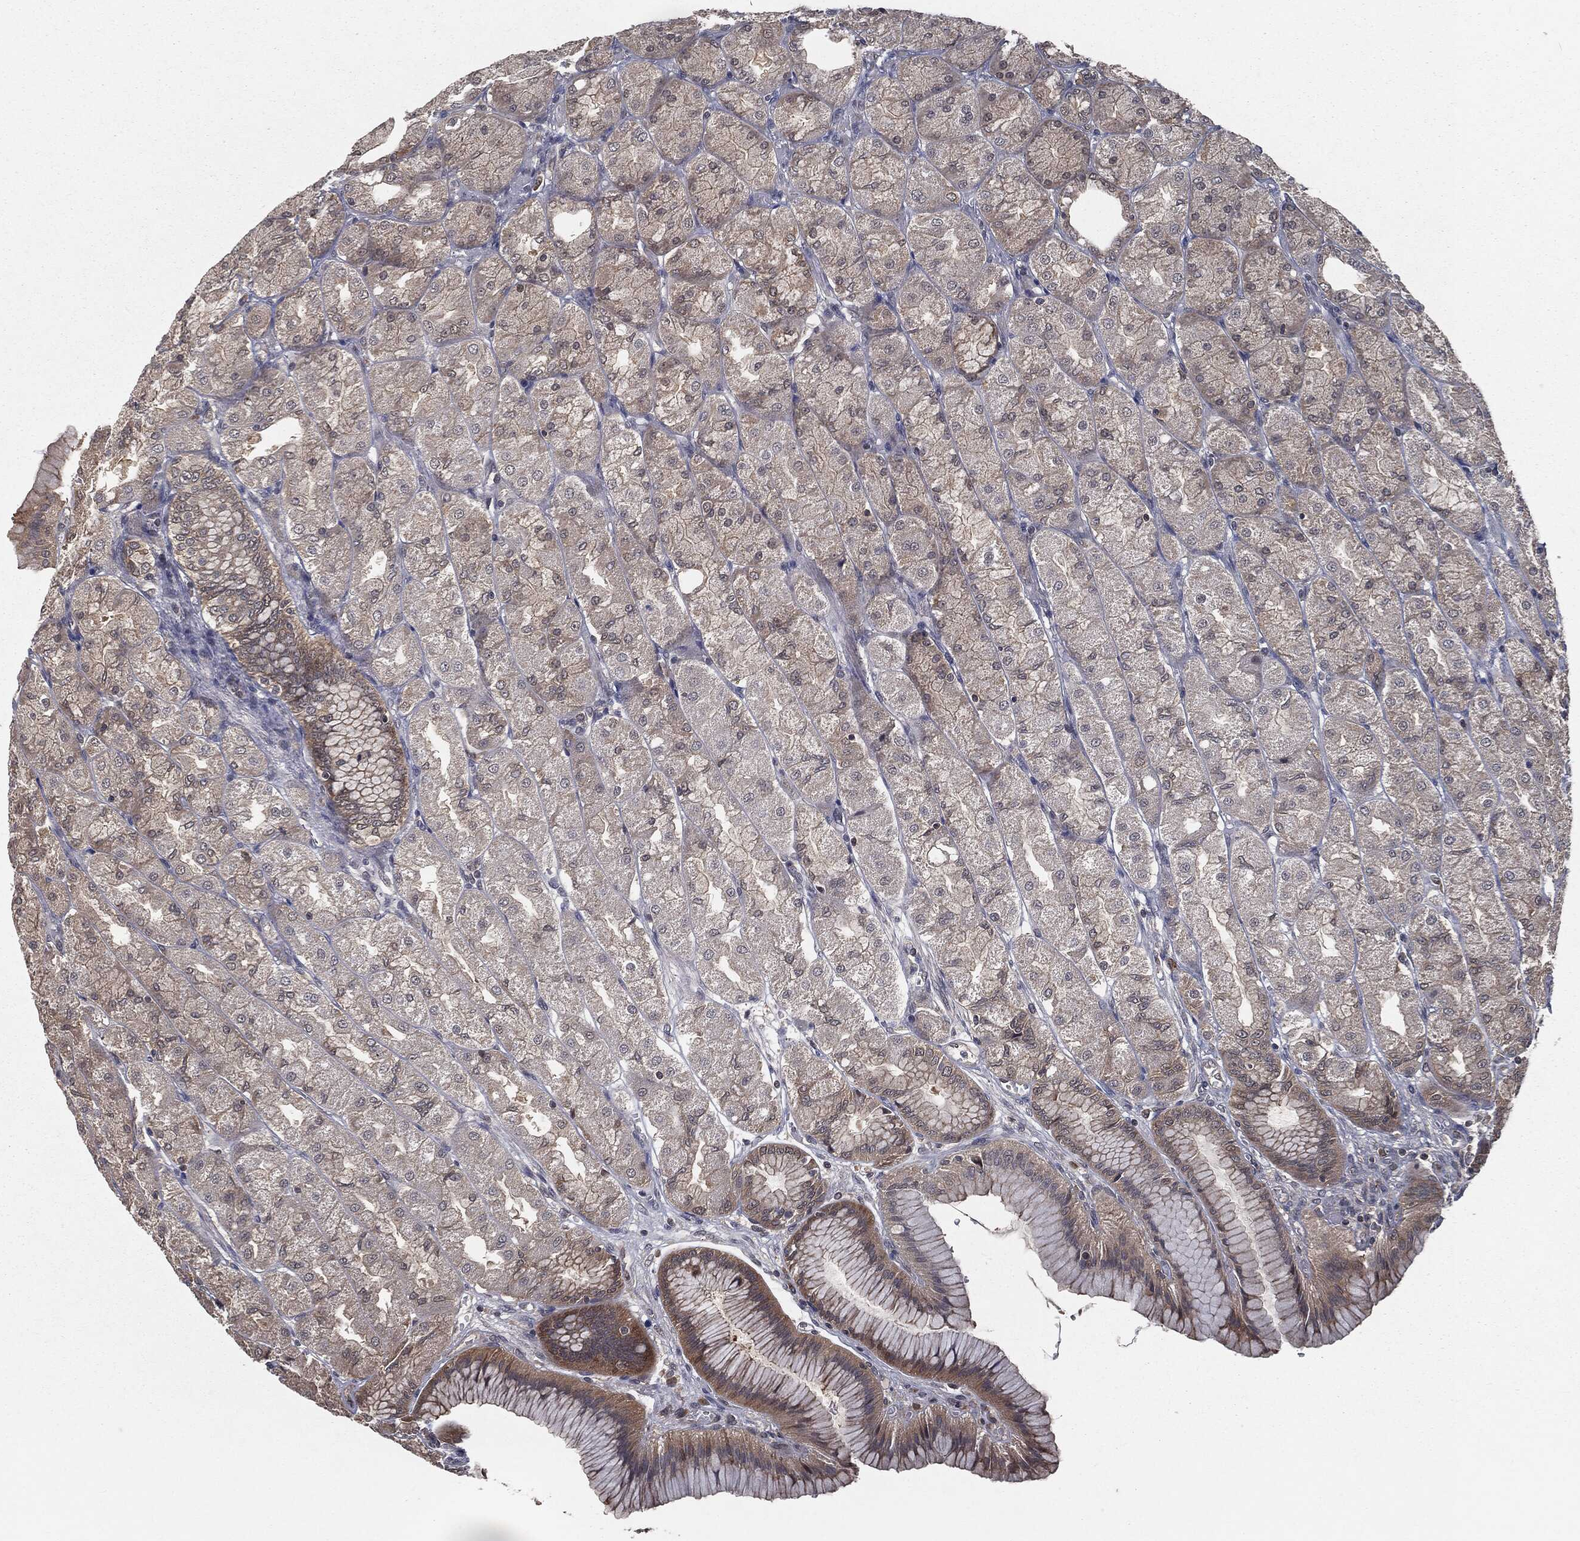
{"staining": {"intensity": "moderate", "quantity": "<25%", "location": "cytoplasmic/membranous"}, "tissue": "stomach", "cell_type": "Glandular cells", "image_type": "normal", "snomed": [{"axis": "morphology", "description": "Normal tissue, NOS"}, {"axis": "morphology", "description": "Adenocarcinoma, NOS"}, {"axis": "morphology", "description": "Adenocarcinoma, High grade"}, {"axis": "topography", "description": "Stomach, upper"}, {"axis": "topography", "description": "Stomach"}], "caption": "High-magnification brightfield microscopy of normal stomach stained with DAB (3,3'-diaminobenzidine) (brown) and counterstained with hematoxylin (blue). glandular cells exhibit moderate cytoplasmic/membranous expression is appreciated in about<25% of cells.", "gene": "FBXO7", "patient": {"sex": "female", "age": 65}}